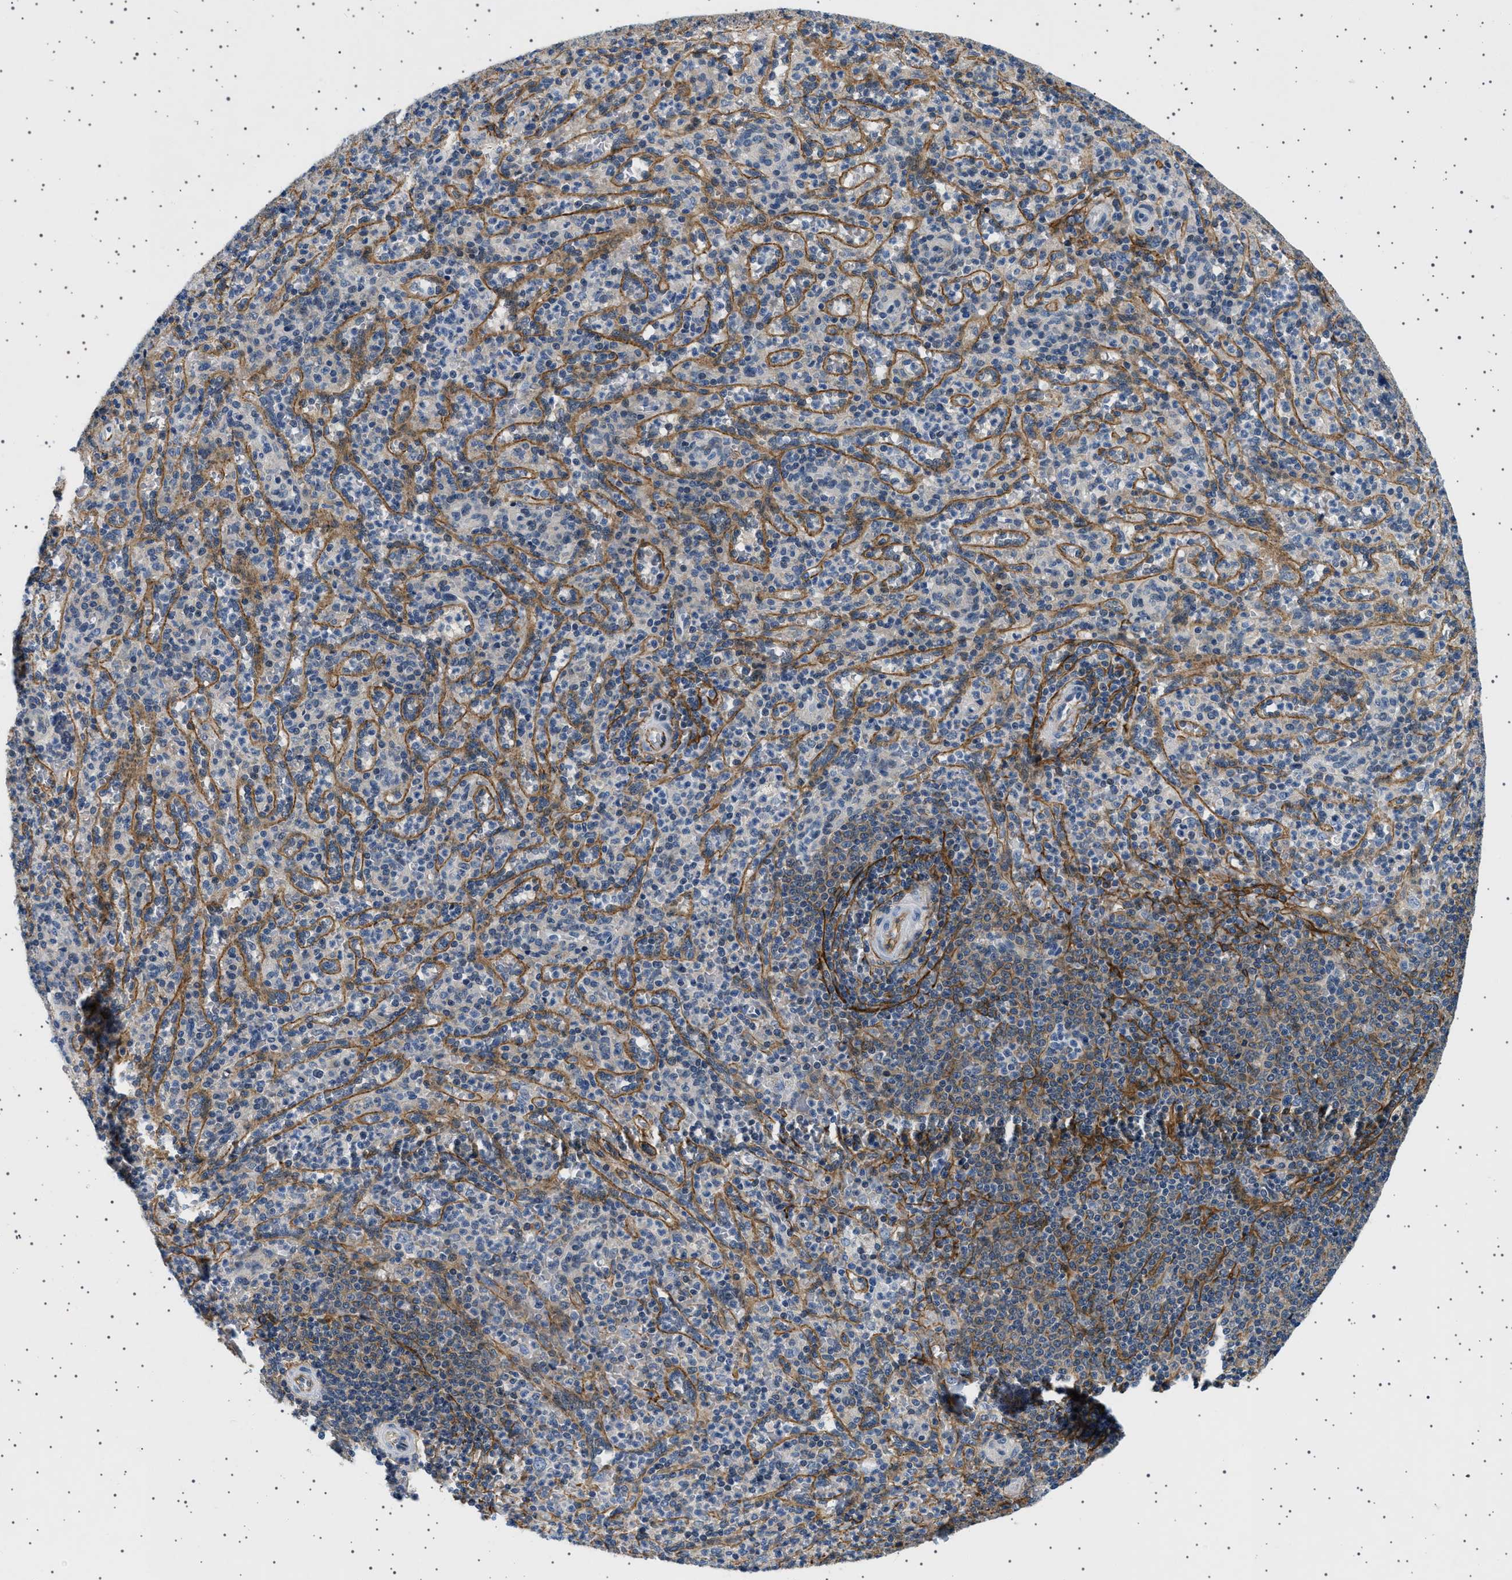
{"staining": {"intensity": "weak", "quantity": "25%-75%", "location": "cytoplasmic/membranous"}, "tissue": "spleen", "cell_type": "Cells in red pulp", "image_type": "normal", "snomed": [{"axis": "morphology", "description": "Normal tissue, NOS"}, {"axis": "topography", "description": "Spleen"}], "caption": "This image shows immunohistochemistry (IHC) staining of unremarkable spleen, with low weak cytoplasmic/membranous expression in about 25%-75% of cells in red pulp.", "gene": "PLPP6", "patient": {"sex": "male", "age": 36}}